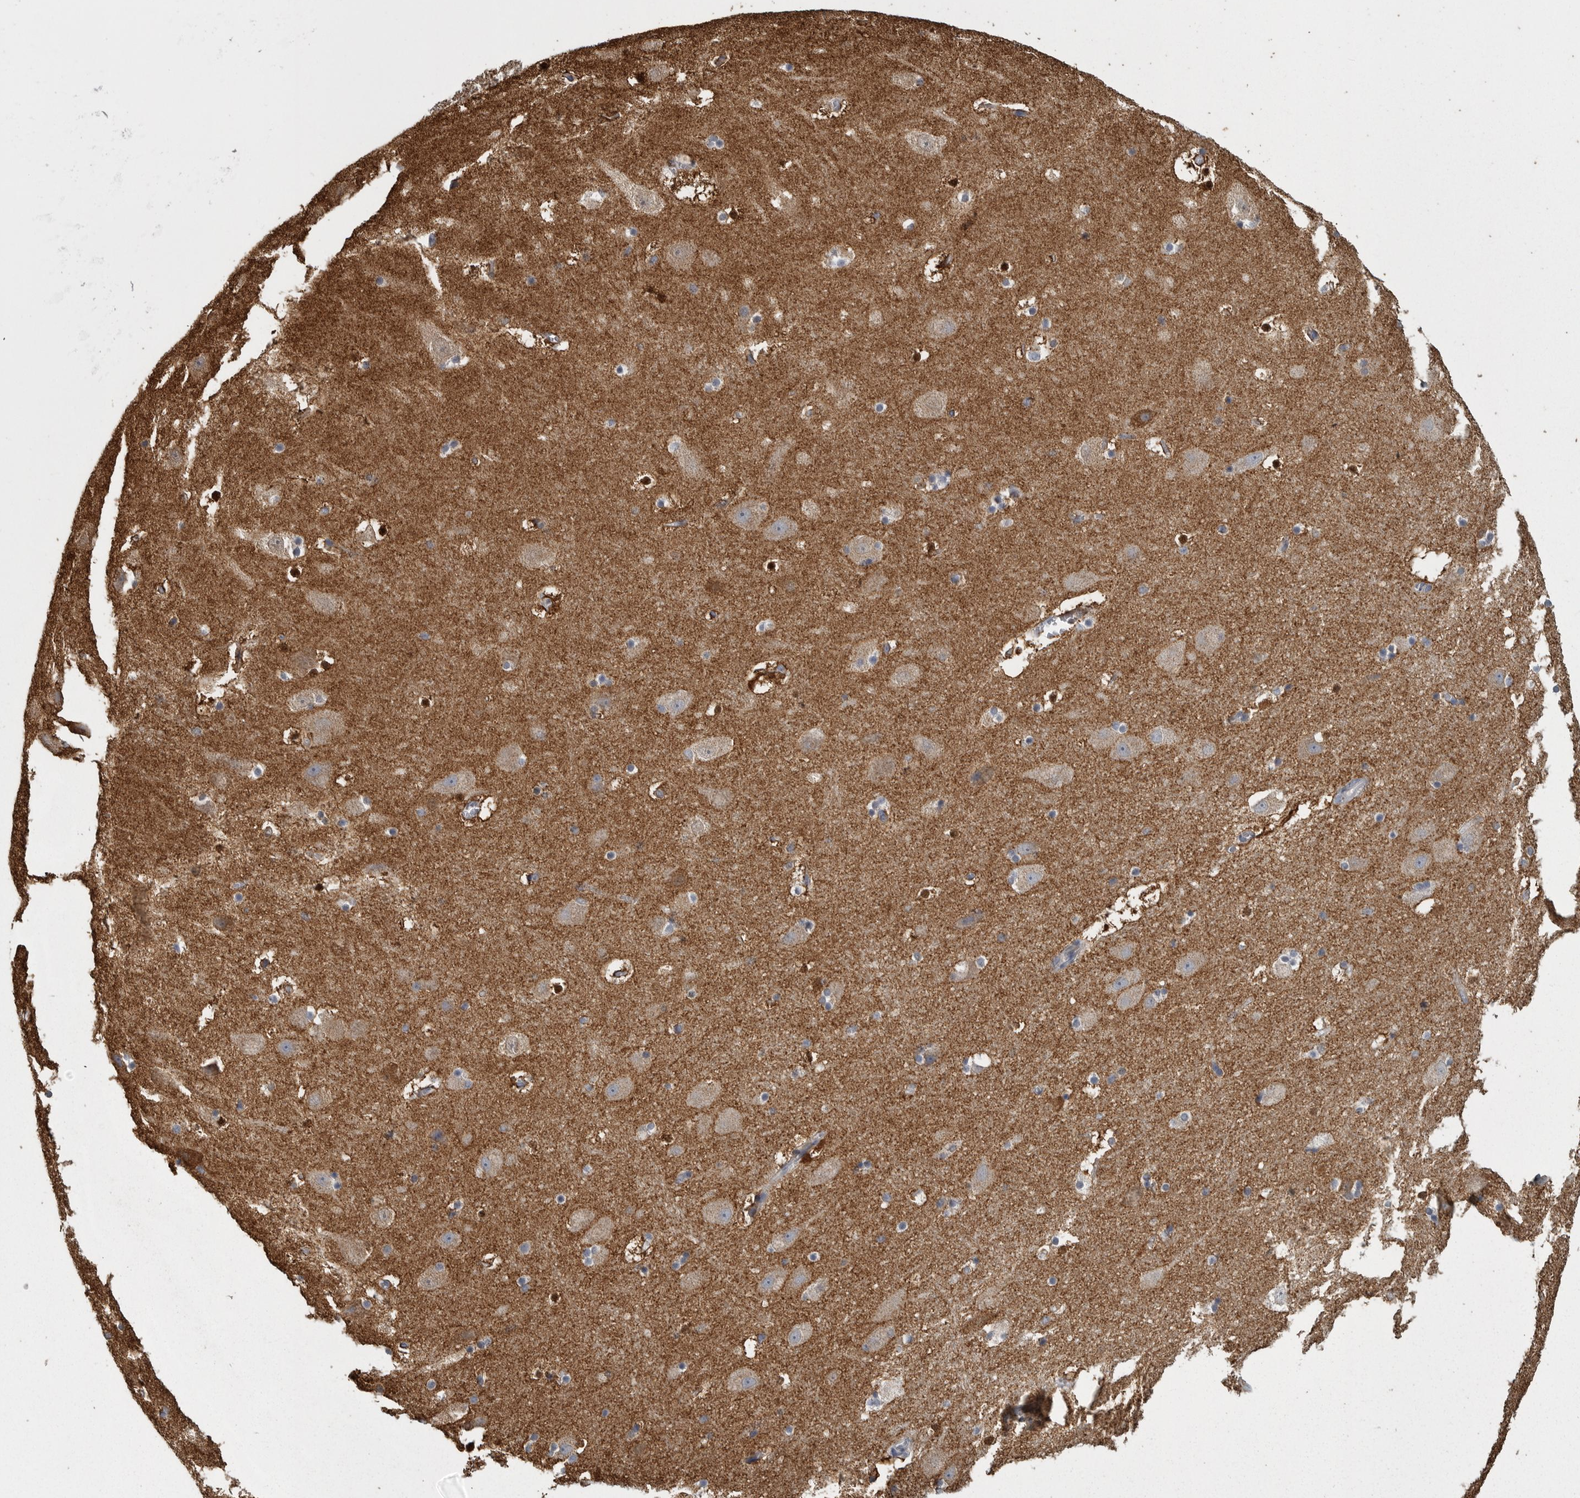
{"staining": {"intensity": "weak", "quantity": "<25%", "location": "cytoplasmic/membranous"}, "tissue": "hippocampus", "cell_type": "Glial cells", "image_type": "normal", "snomed": [{"axis": "morphology", "description": "Normal tissue, NOS"}, {"axis": "topography", "description": "Hippocampus"}], "caption": "High magnification brightfield microscopy of normal hippocampus stained with DAB (3,3'-diaminobenzidine) (brown) and counterstained with hematoxylin (blue): glial cells show no significant staining. The staining is performed using DAB brown chromogen with nuclei counter-stained in using hematoxylin.", "gene": "FRK", "patient": {"sex": "male", "age": 45}}